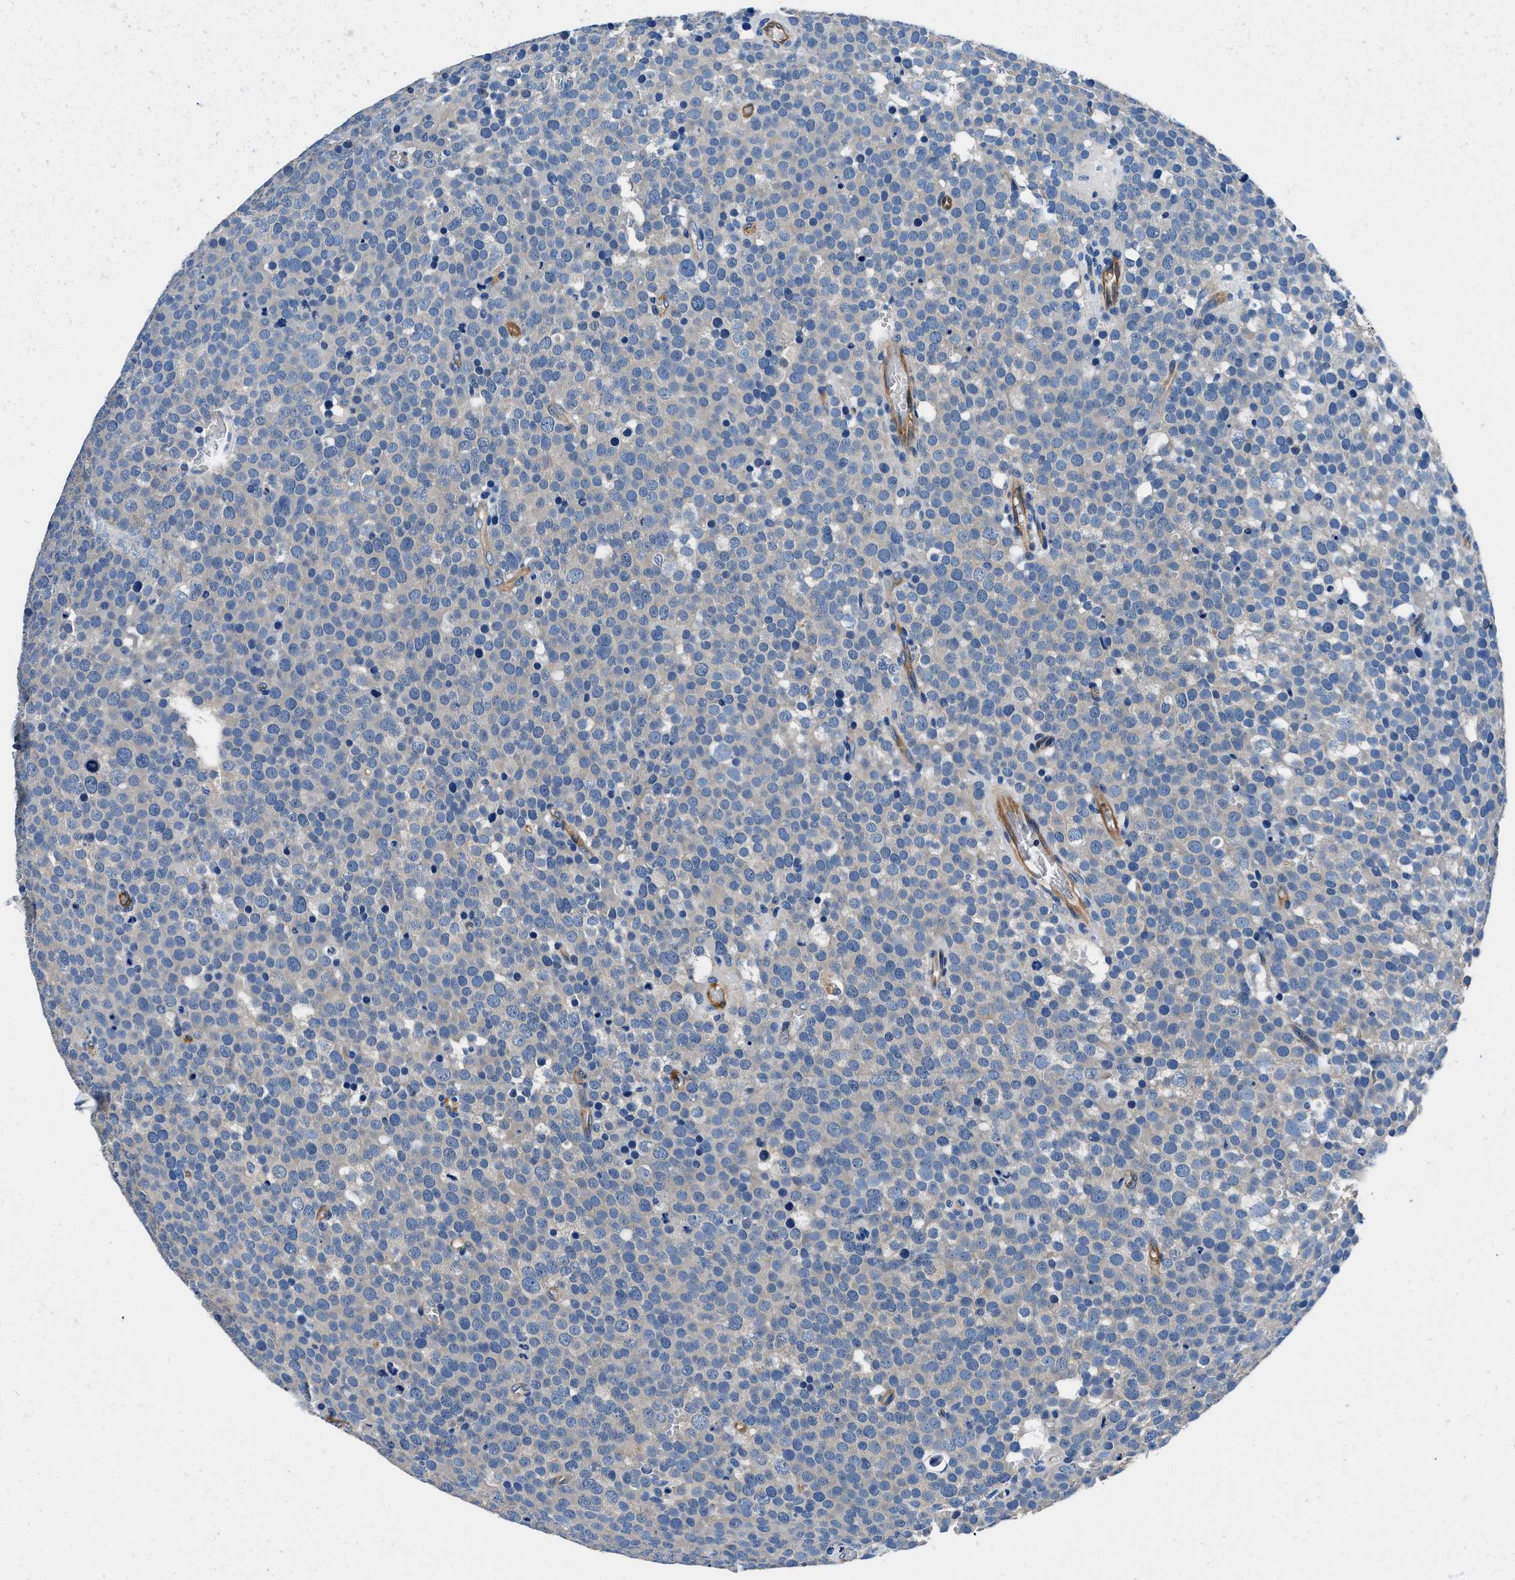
{"staining": {"intensity": "negative", "quantity": "none", "location": "none"}, "tissue": "testis cancer", "cell_type": "Tumor cells", "image_type": "cancer", "snomed": [{"axis": "morphology", "description": "Normal tissue, NOS"}, {"axis": "morphology", "description": "Seminoma, NOS"}, {"axis": "topography", "description": "Testis"}], "caption": "Image shows no significant protein positivity in tumor cells of testis cancer (seminoma).", "gene": "NEU1", "patient": {"sex": "male", "age": 71}}